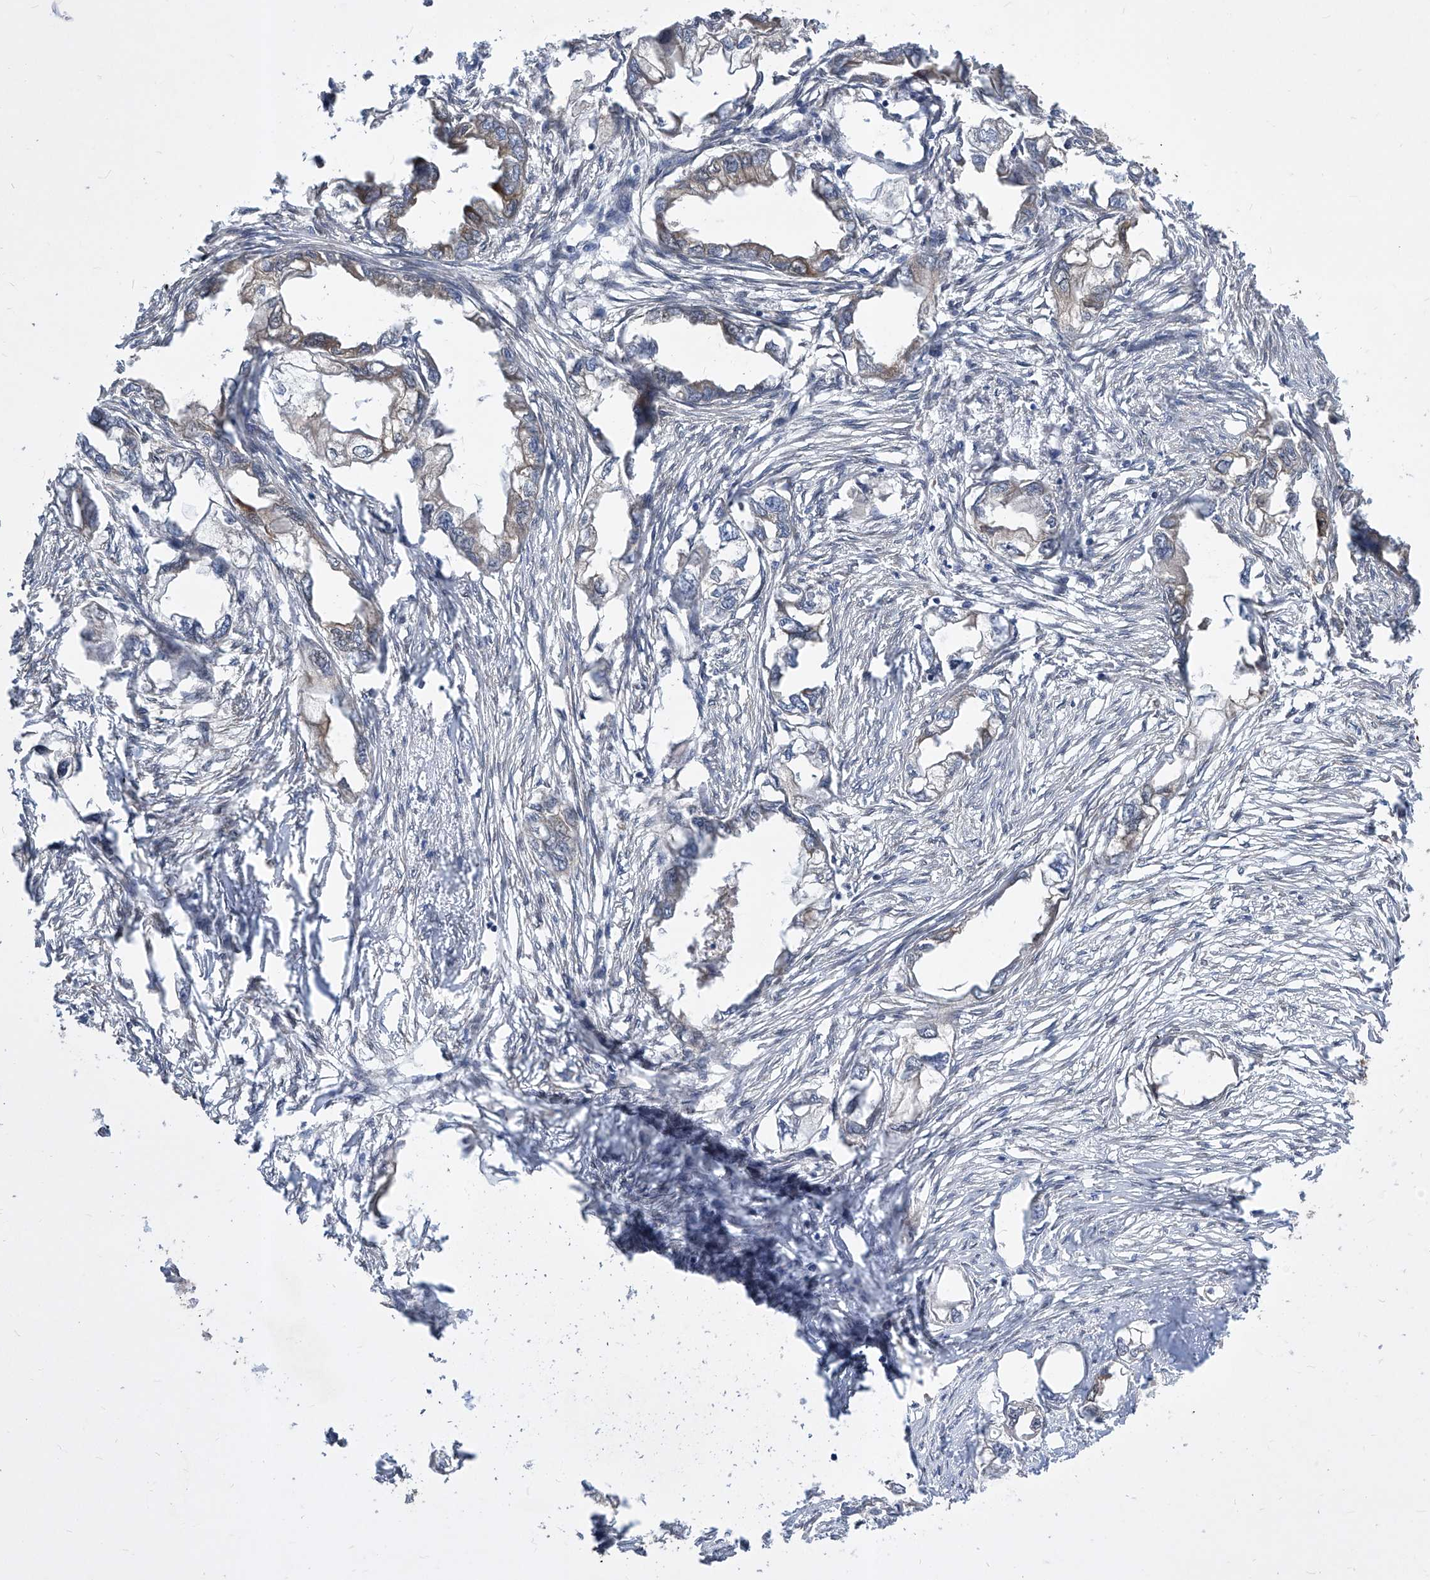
{"staining": {"intensity": "moderate", "quantity": "<25%", "location": "cytoplasmic/membranous"}, "tissue": "endometrial cancer", "cell_type": "Tumor cells", "image_type": "cancer", "snomed": [{"axis": "morphology", "description": "Adenocarcinoma, NOS"}, {"axis": "morphology", "description": "Adenocarcinoma, metastatic, NOS"}, {"axis": "topography", "description": "Adipose tissue"}, {"axis": "topography", "description": "Endometrium"}], "caption": "This image exhibits immunohistochemistry (IHC) staining of endometrial adenocarcinoma, with low moderate cytoplasmic/membranous positivity in about <25% of tumor cells.", "gene": "CETN2", "patient": {"sex": "female", "age": 67}}